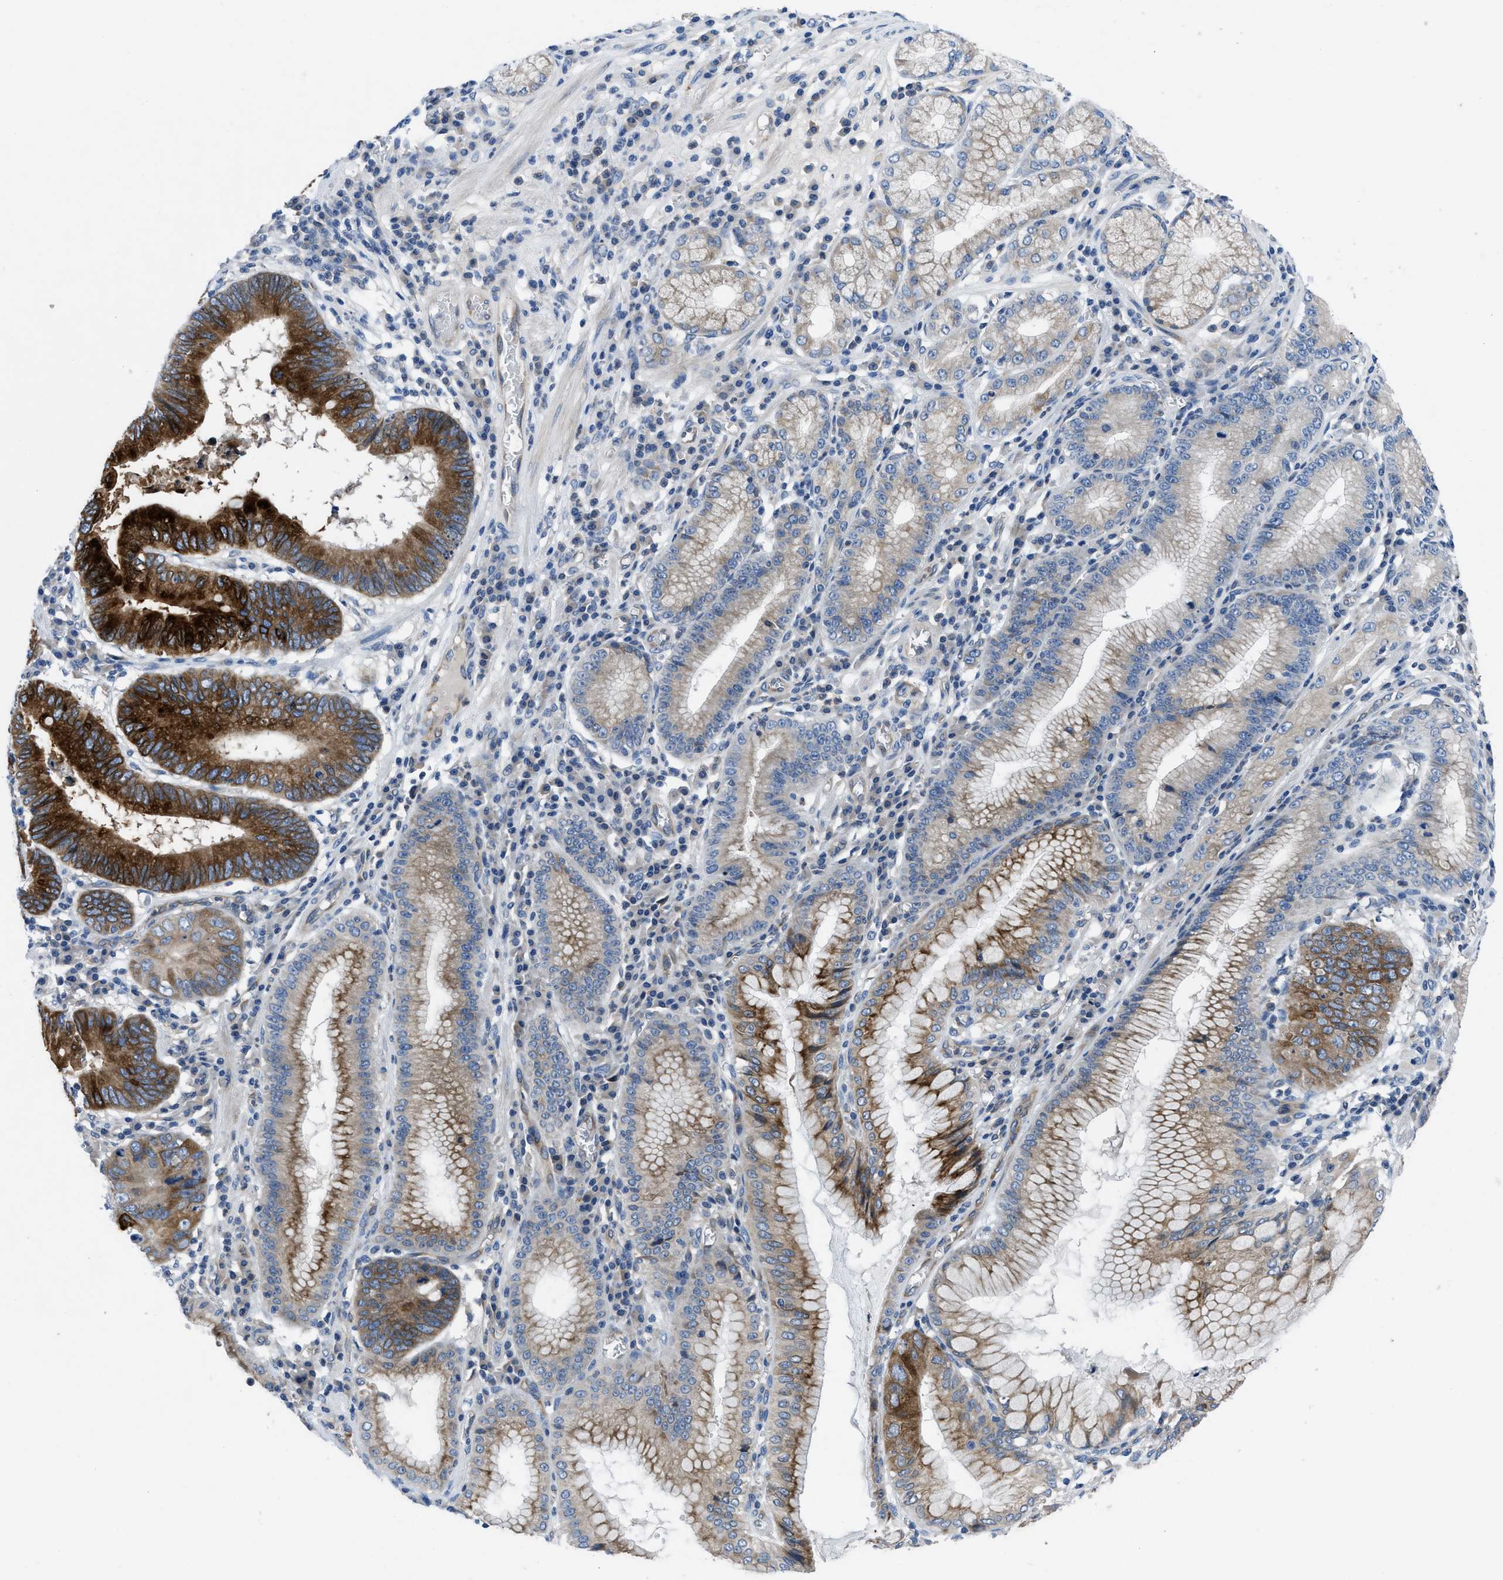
{"staining": {"intensity": "strong", "quantity": ">75%", "location": "cytoplasmic/membranous"}, "tissue": "stomach cancer", "cell_type": "Tumor cells", "image_type": "cancer", "snomed": [{"axis": "morphology", "description": "Adenocarcinoma, NOS"}, {"axis": "topography", "description": "Stomach"}], "caption": "Tumor cells show high levels of strong cytoplasmic/membranous positivity in approximately >75% of cells in stomach adenocarcinoma.", "gene": "PGR", "patient": {"sex": "male", "age": 59}}